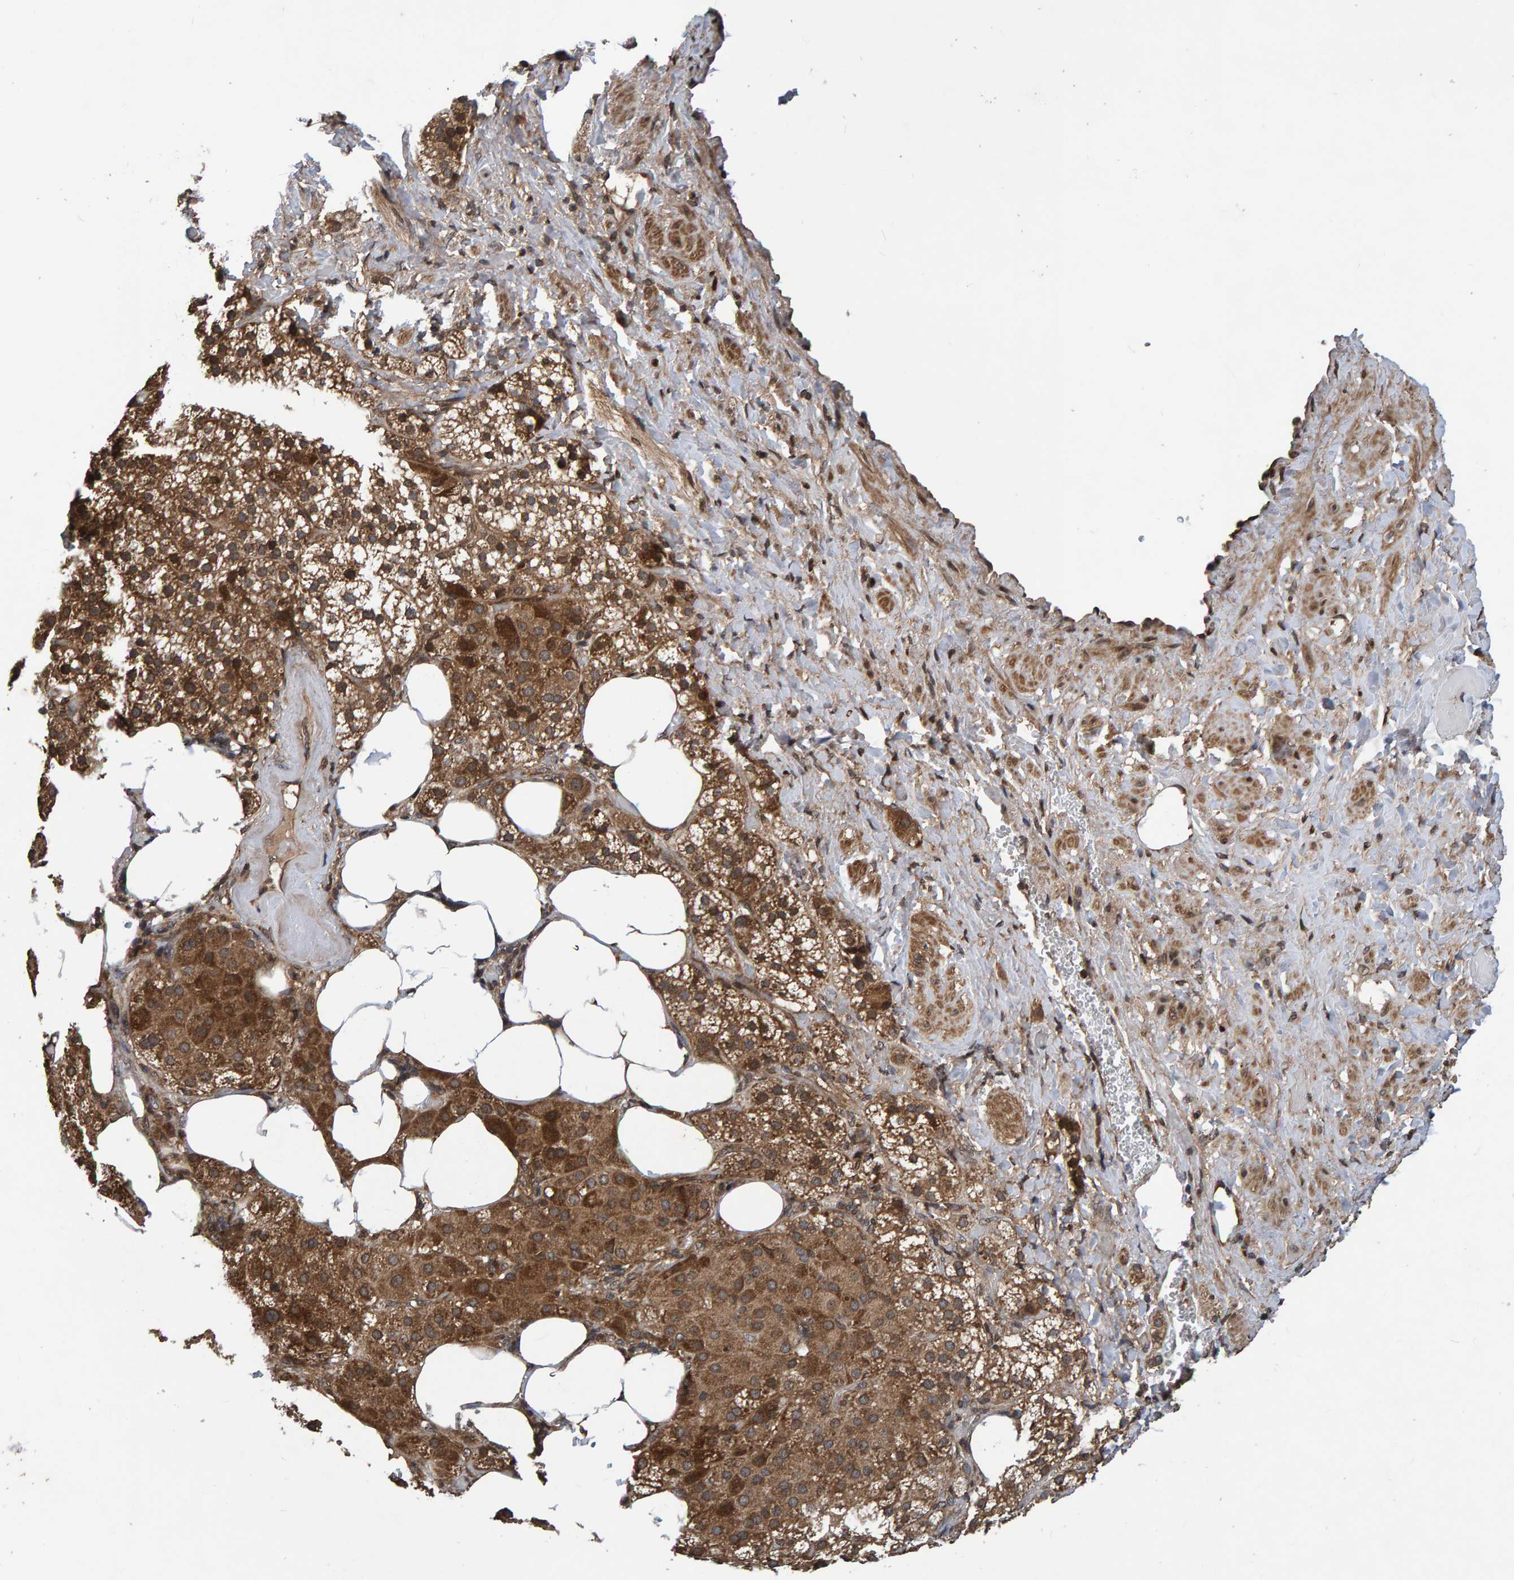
{"staining": {"intensity": "moderate", "quantity": ">75%", "location": "cytoplasmic/membranous"}, "tissue": "adrenal gland", "cell_type": "Glandular cells", "image_type": "normal", "snomed": [{"axis": "morphology", "description": "Normal tissue, NOS"}, {"axis": "topography", "description": "Adrenal gland"}], "caption": "A photomicrograph of human adrenal gland stained for a protein exhibits moderate cytoplasmic/membranous brown staining in glandular cells. Immunohistochemistry stains the protein in brown and the nuclei are stained blue.", "gene": "GAB2", "patient": {"sex": "female", "age": 59}}